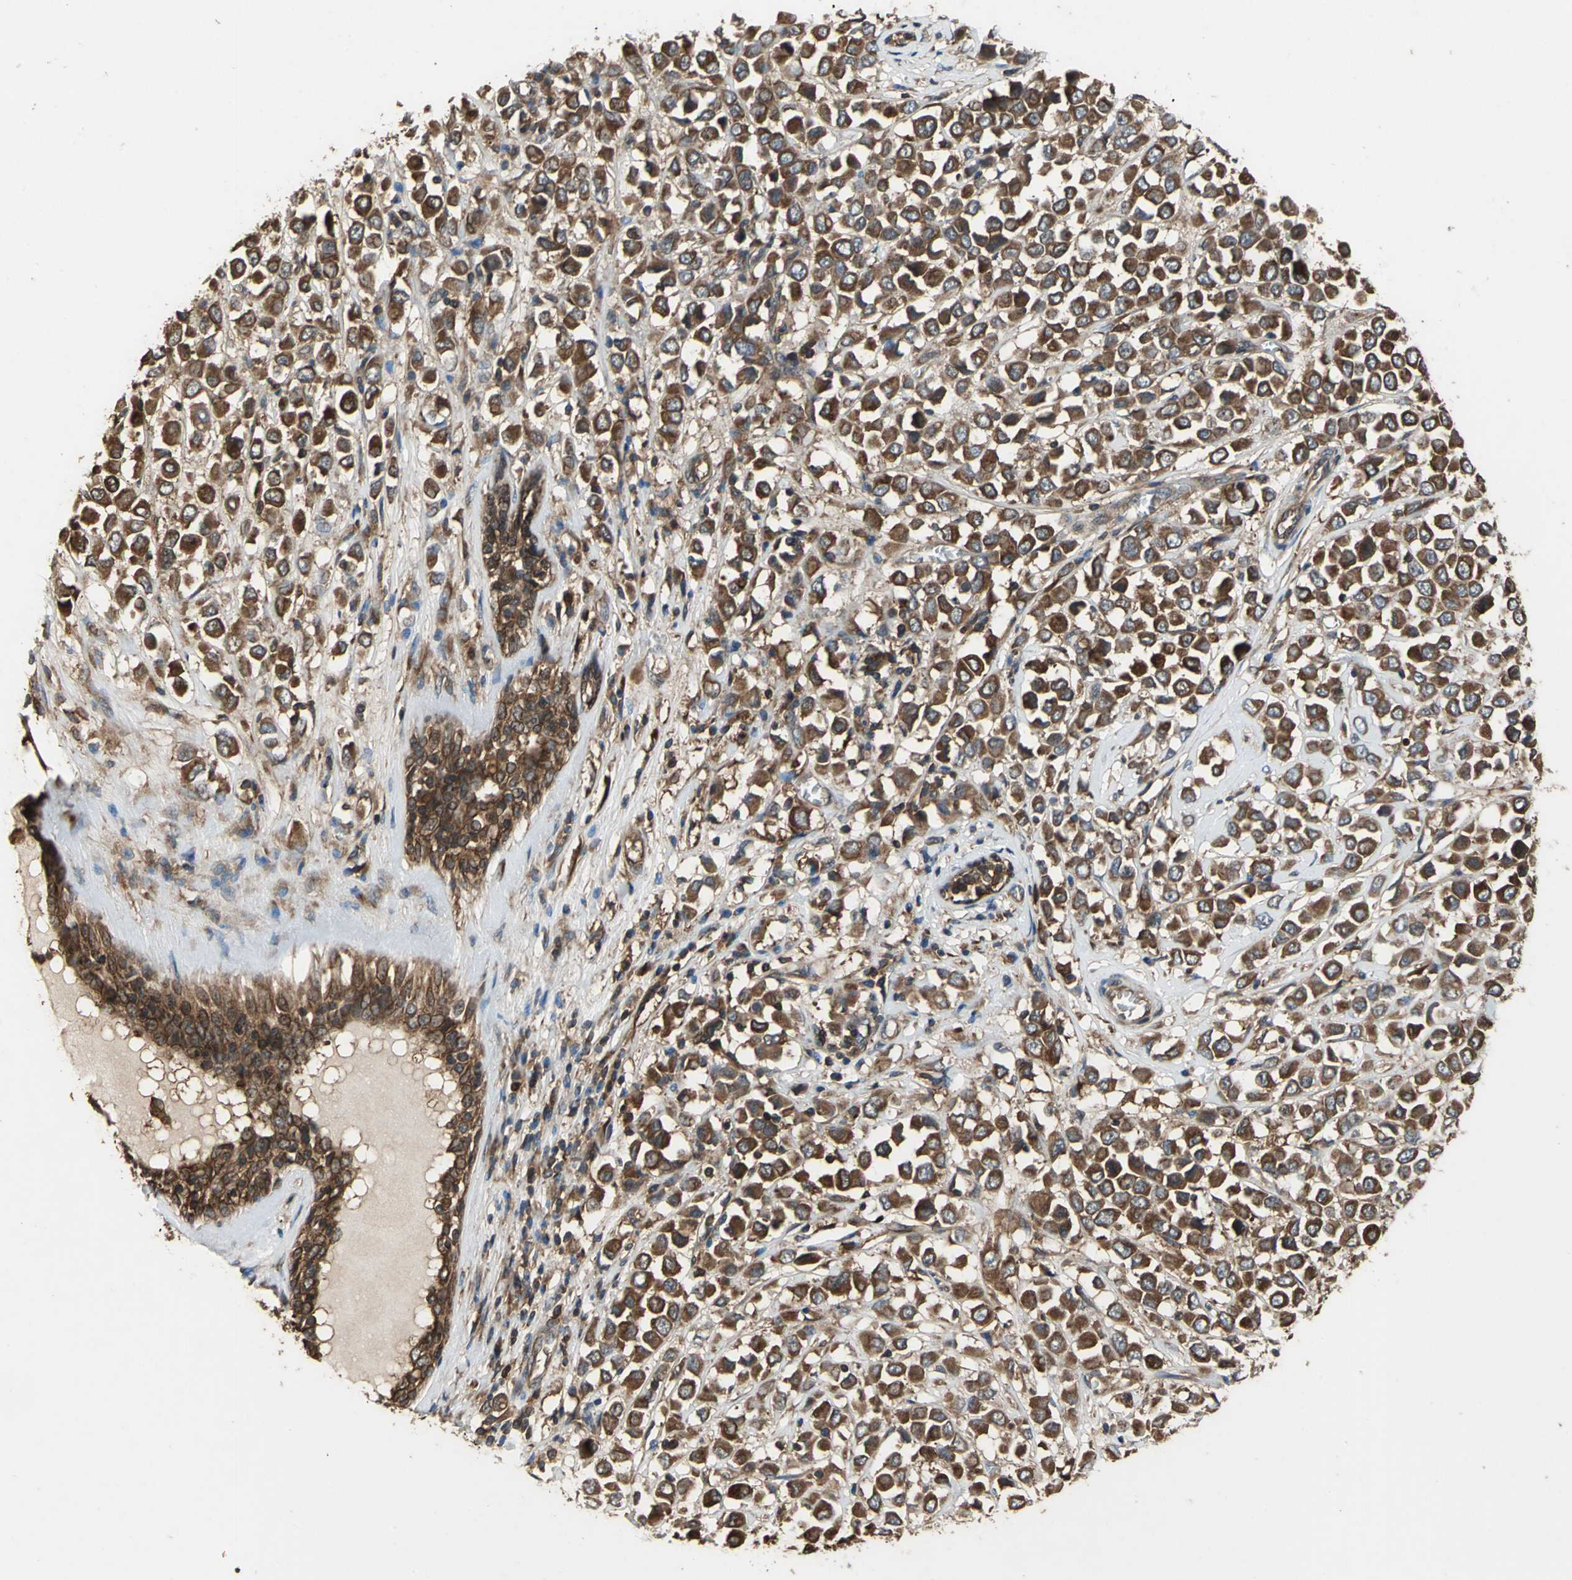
{"staining": {"intensity": "strong", "quantity": ">75%", "location": "cytoplasmic/membranous"}, "tissue": "breast cancer", "cell_type": "Tumor cells", "image_type": "cancer", "snomed": [{"axis": "morphology", "description": "Duct carcinoma"}, {"axis": "topography", "description": "Breast"}], "caption": "Strong cytoplasmic/membranous protein expression is seen in approximately >75% of tumor cells in breast invasive ductal carcinoma.", "gene": "CAPN1", "patient": {"sex": "female", "age": 61}}